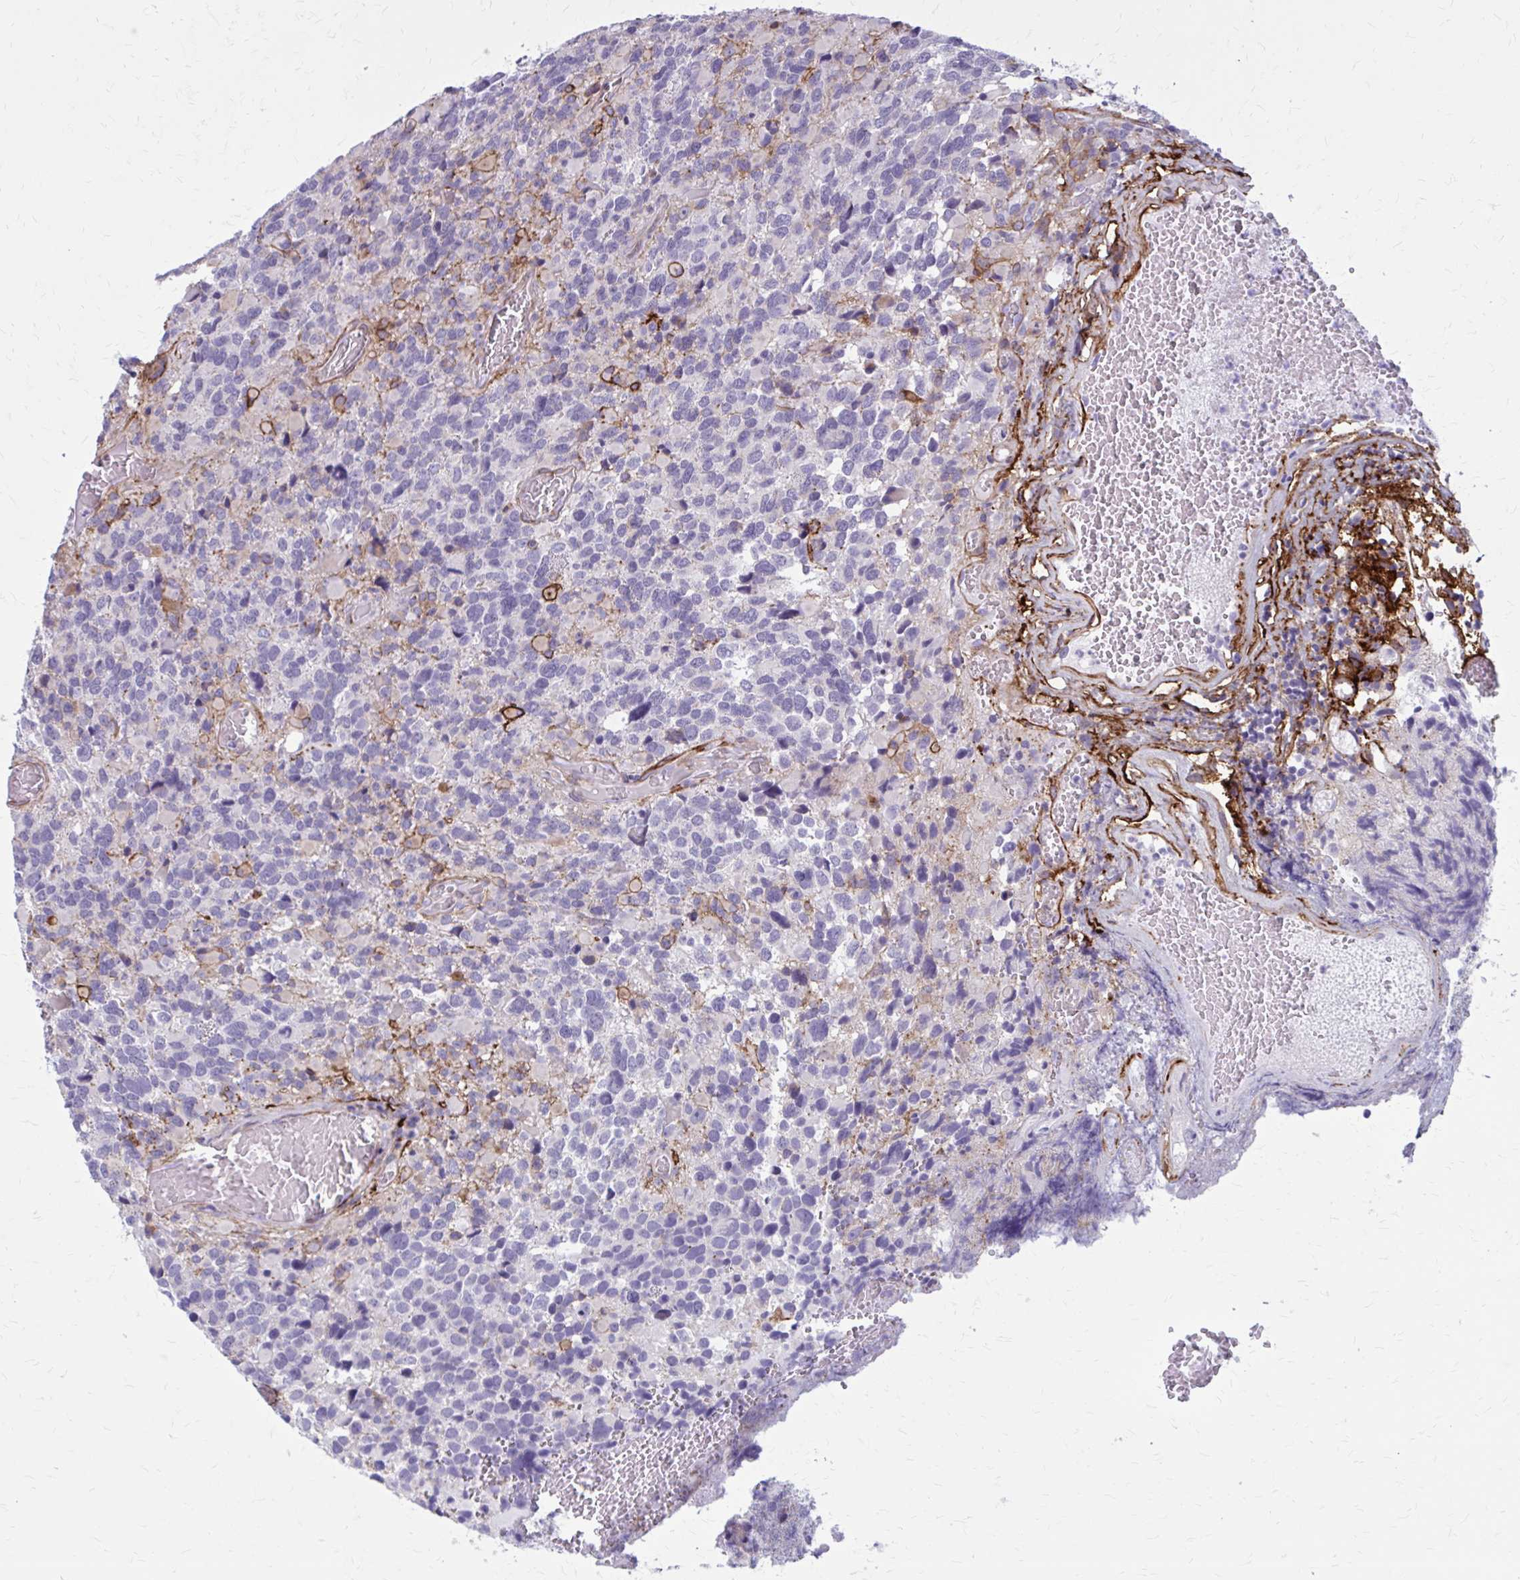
{"staining": {"intensity": "moderate", "quantity": "<25%", "location": "cytoplasmic/membranous"}, "tissue": "glioma", "cell_type": "Tumor cells", "image_type": "cancer", "snomed": [{"axis": "morphology", "description": "Glioma, malignant, High grade"}, {"axis": "topography", "description": "Brain"}], "caption": "Tumor cells exhibit moderate cytoplasmic/membranous expression in approximately <25% of cells in malignant high-grade glioma. (DAB IHC with brightfield microscopy, high magnification).", "gene": "AKAP12", "patient": {"sex": "female", "age": 40}}